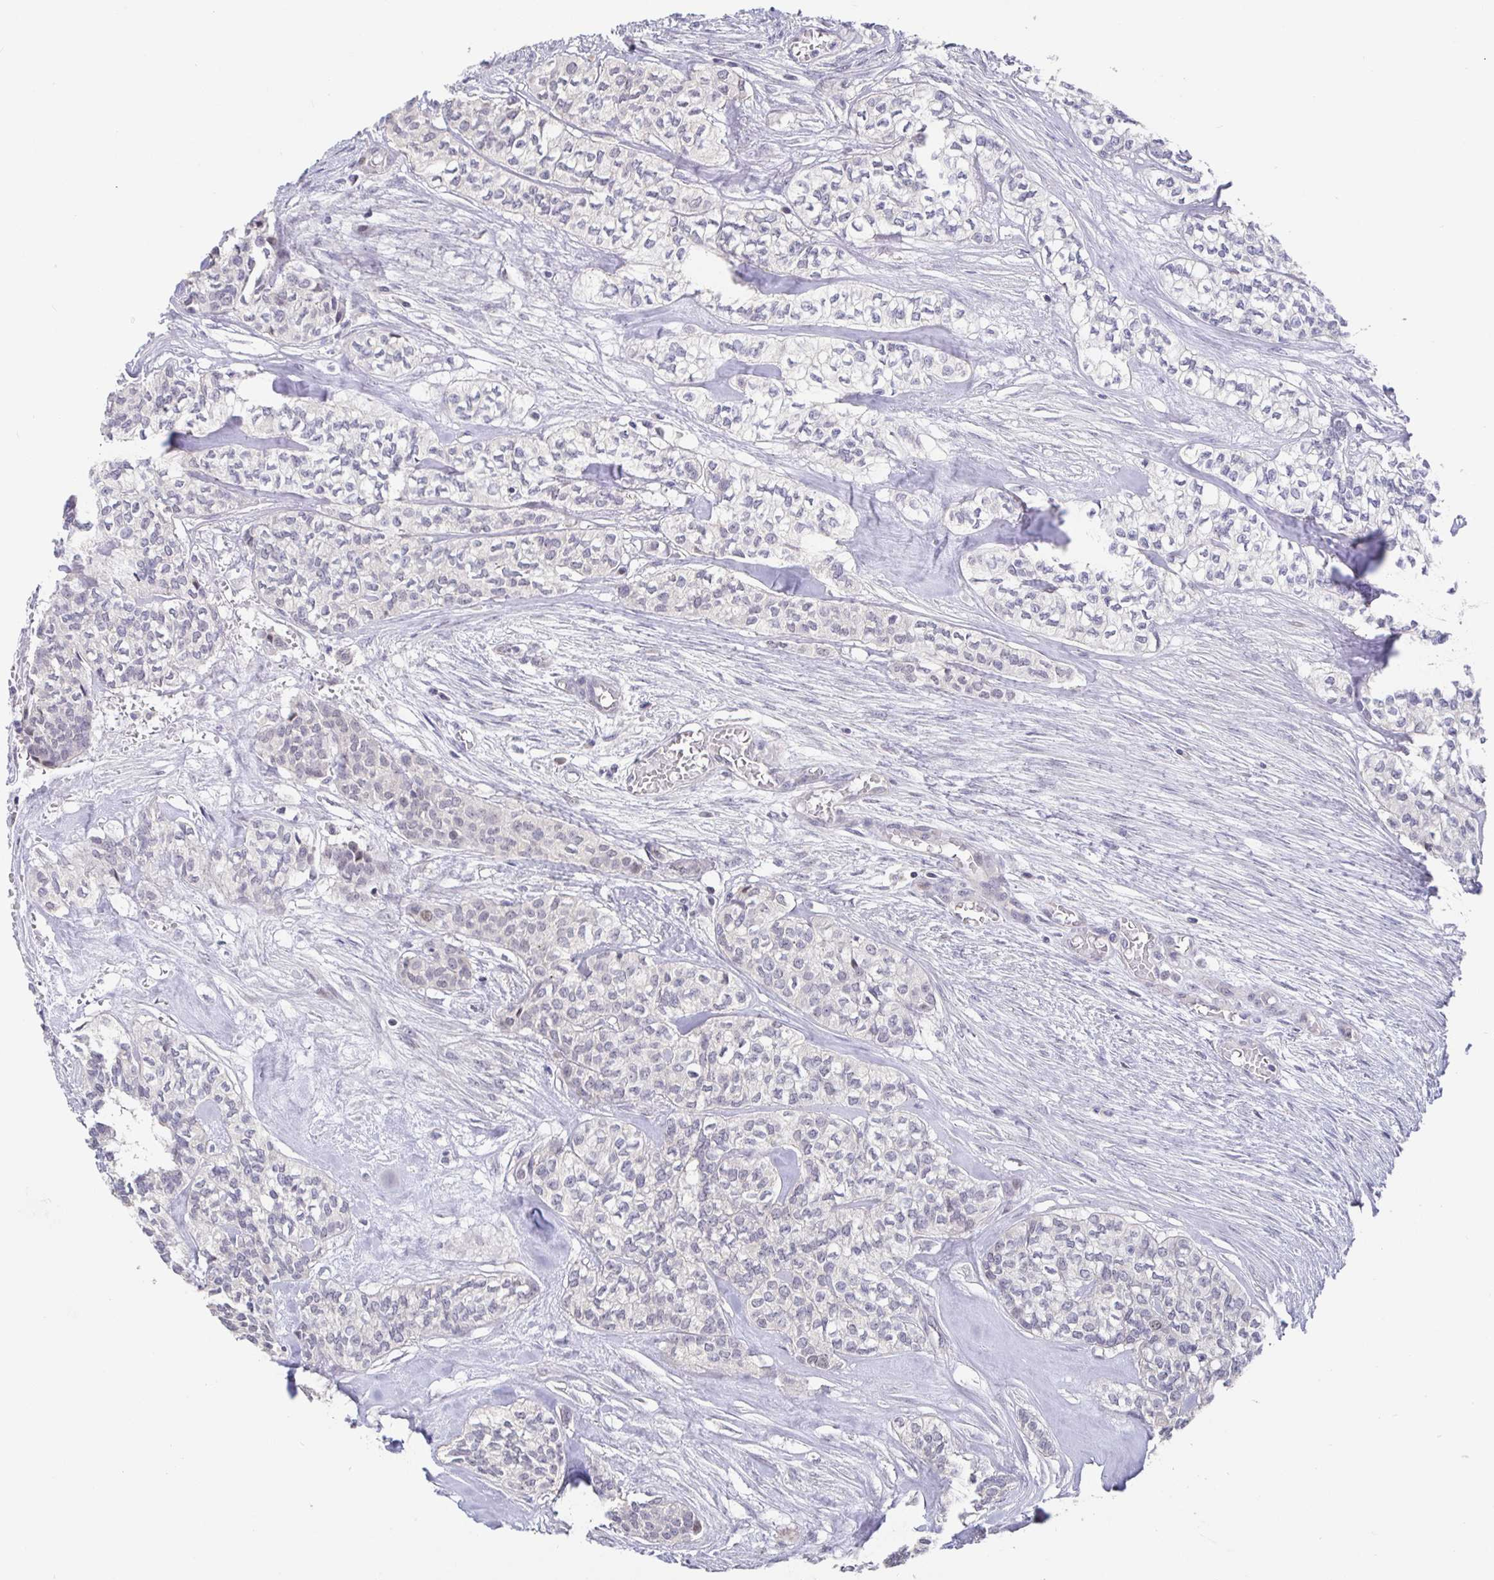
{"staining": {"intensity": "negative", "quantity": "none", "location": "none"}, "tissue": "head and neck cancer", "cell_type": "Tumor cells", "image_type": "cancer", "snomed": [{"axis": "morphology", "description": "Adenocarcinoma, NOS"}, {"axis": "topography", "description": "Head-Neck"}], "caption": "Human head and neck cancer (adenocarcinoma) stained for a protein using immunohistochemistry (IHC) exhibits no staining in tumor cells.", "gene": "CIT", "patient": {"sex": "male", "age": 81}}